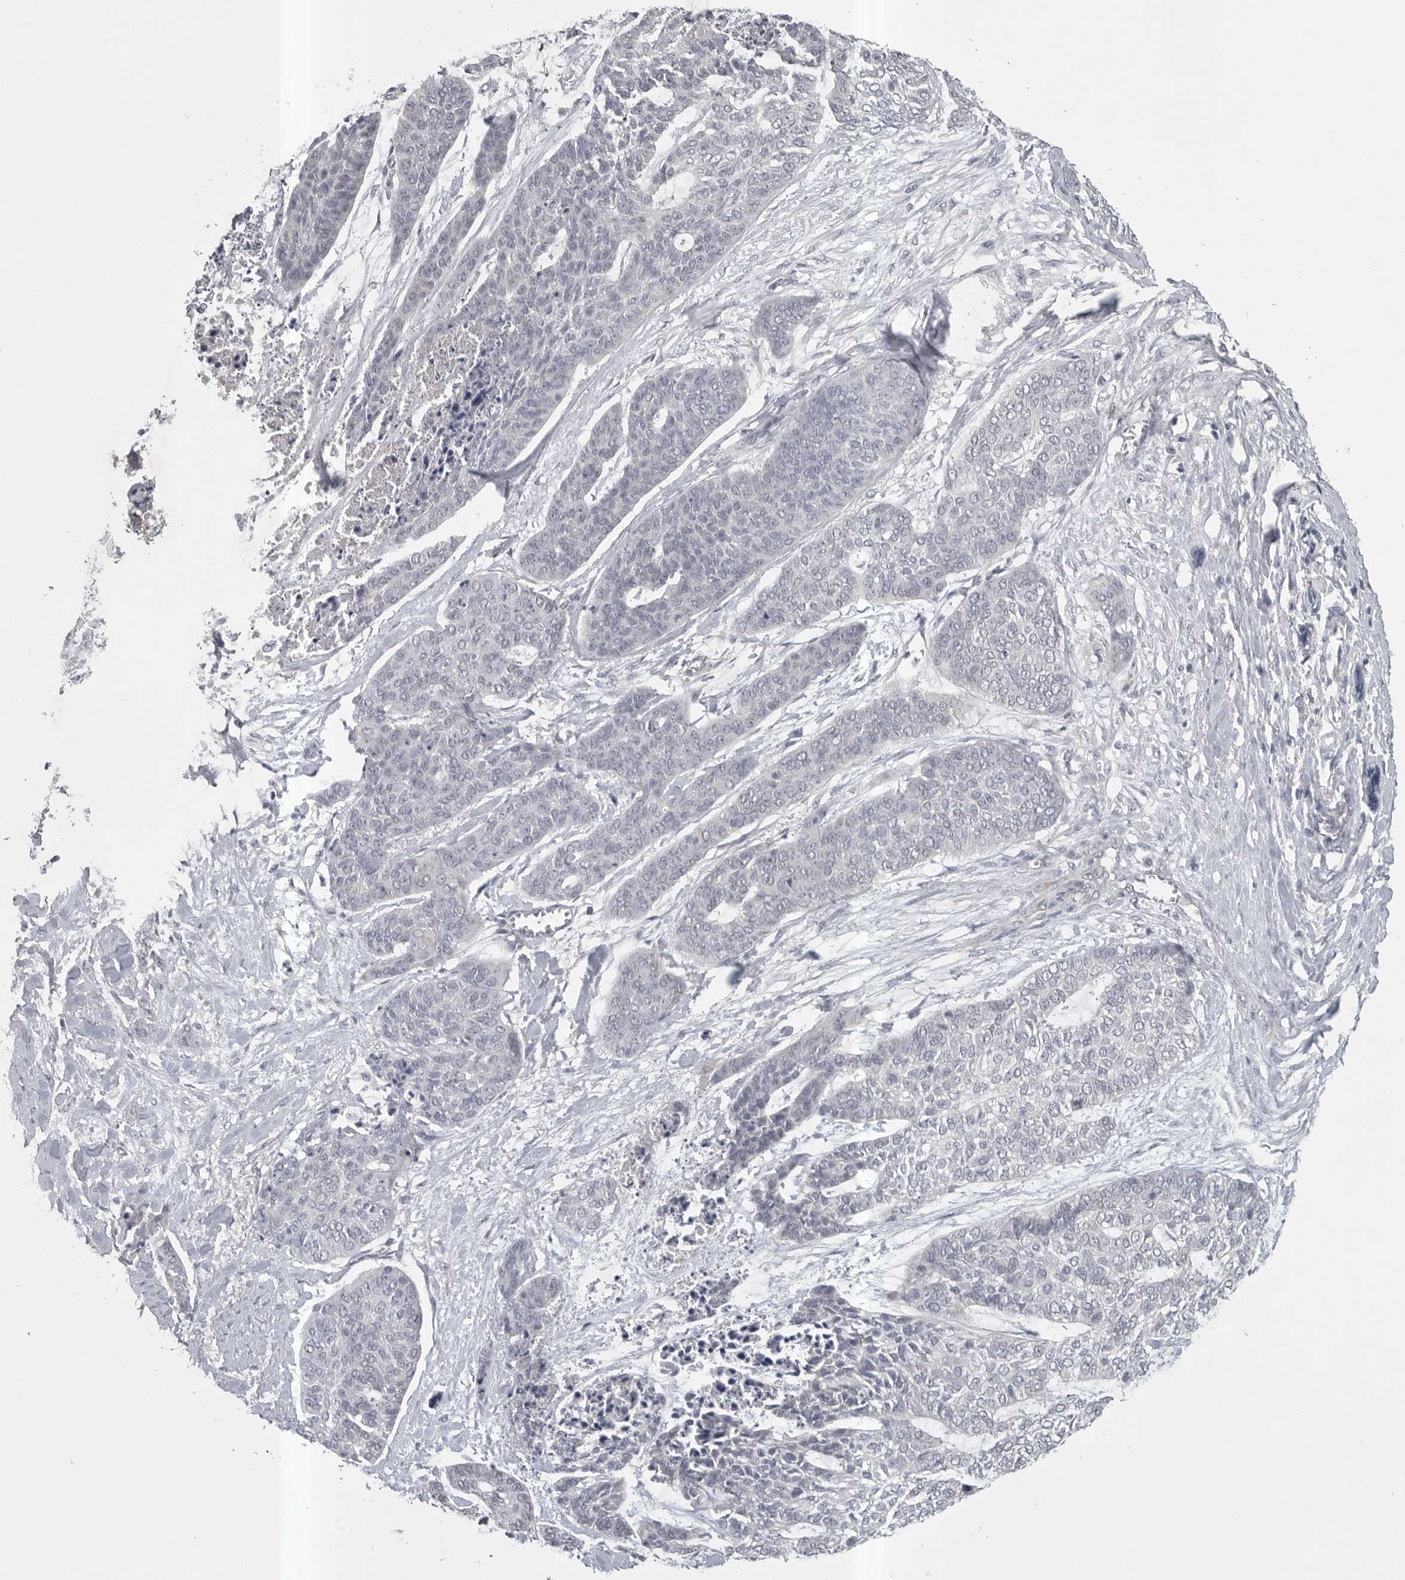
{"staining": {"intensity": "negative", "quantity": "none", "location": "none"}, "tissue": "skin cancer", "cell_type": "Tumor cells", "image_type": "cancer", "snomed": [{"axis": "morphology", "description": "Basal cell carcinoma"}, {"axis": "topography", "description": "Skin"}], "caption": "Human skin basal cell carcinoma stained for a protein using IHC shows no positivity in tumor cells.", "gene": "PHF13", "patient": {"sex": "female", "age": 64}}